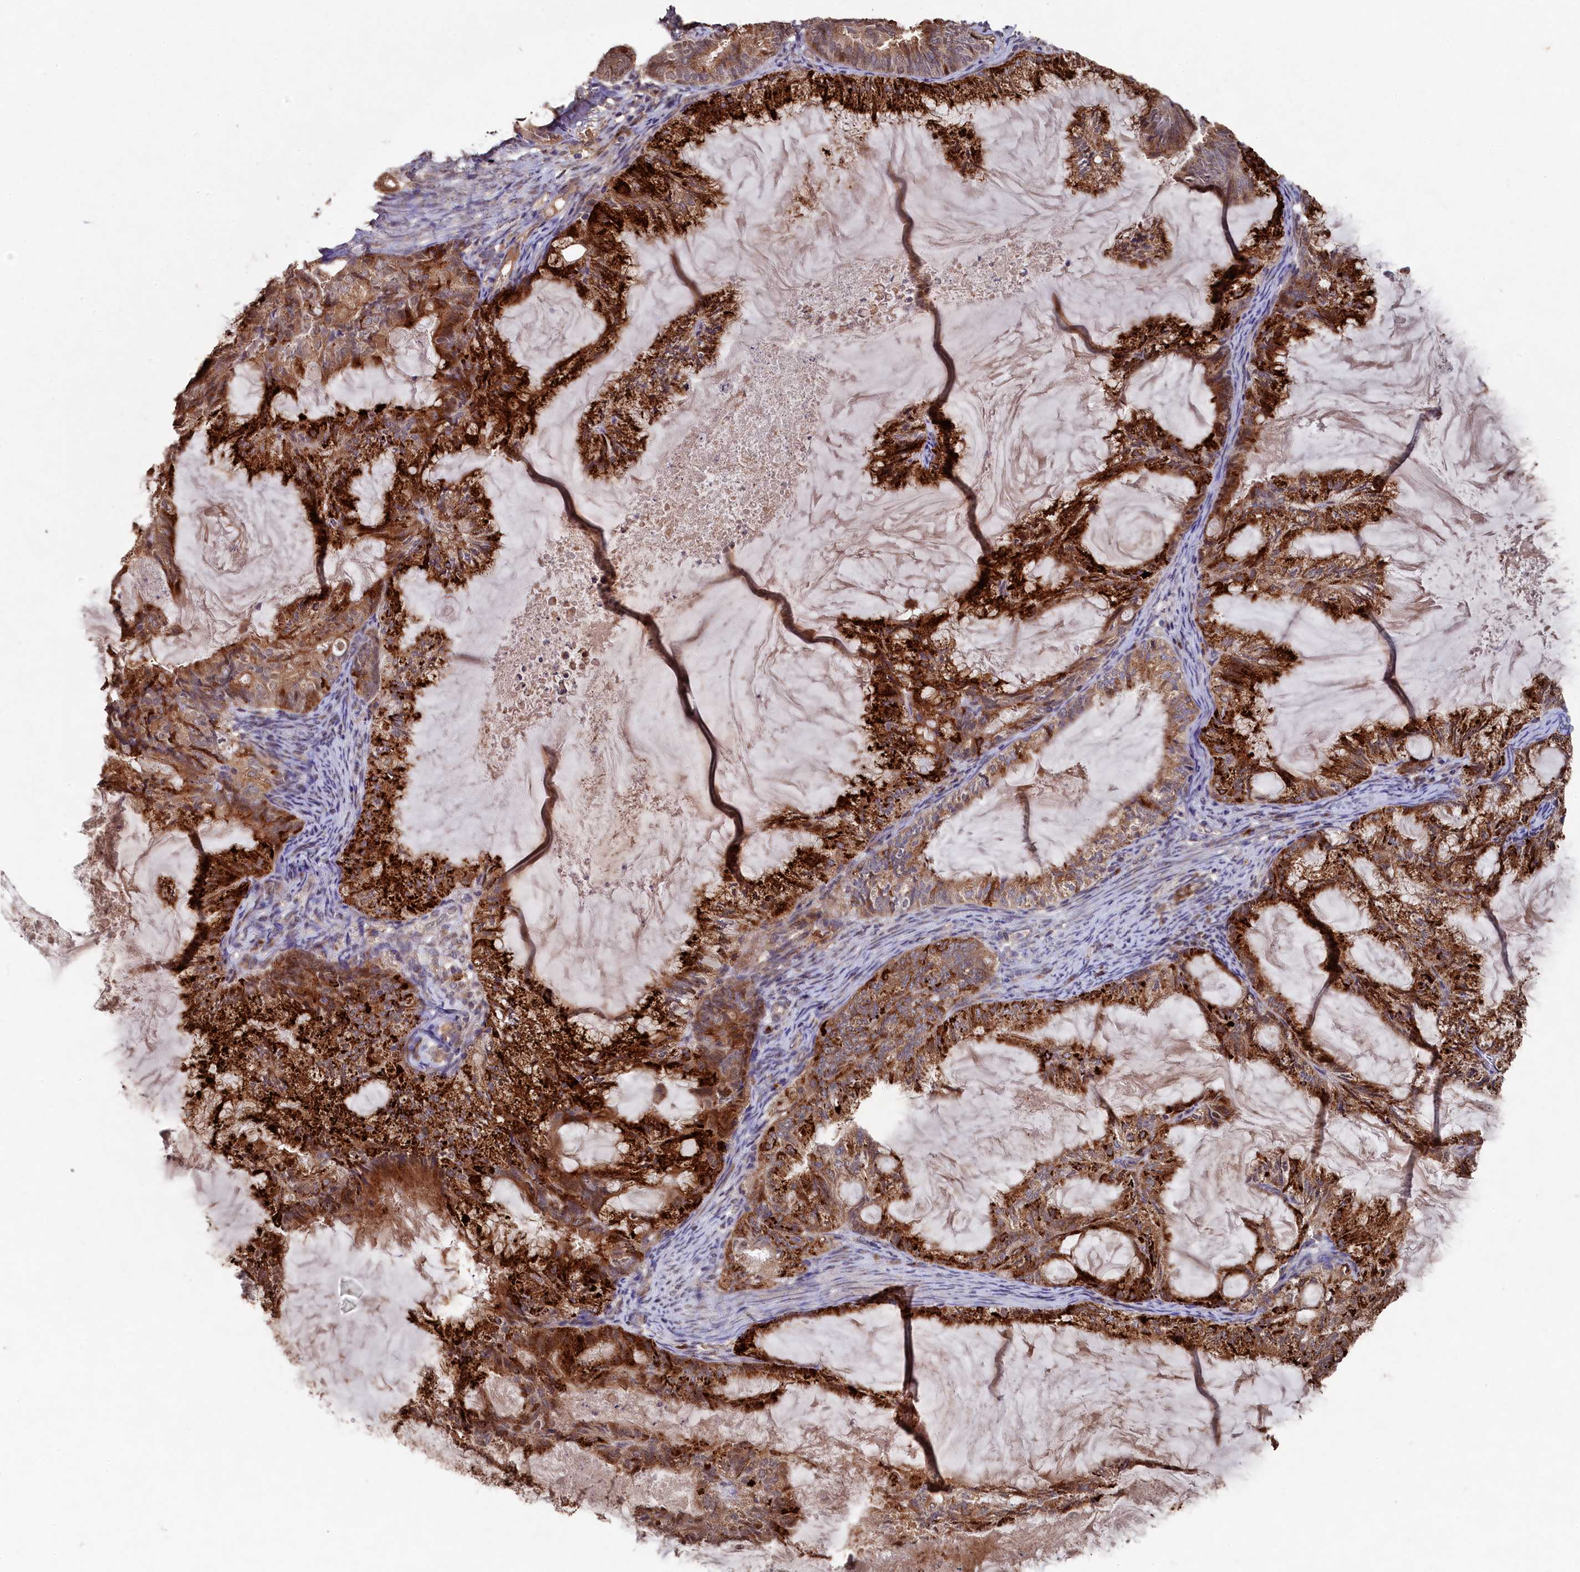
{"staining": {"intensity": "strong", "quantity": ">75%", "location": "cytoplasmic/membranous"}, "tissue": "endometrial cancer", "cell_type": "Tumor cells", "image_type": "cancer", "snomed": [{"axis": "morphology", "description": "Adenocarcinoma, NOS"}, {"axis": "topography", "description": "Endometrium"}], "caption": "The photomicrograph exhibits immunohistochemical staining of endometrial cancer (adenocarcinoma). There is strong cytoplasmic/membranous staining is identified in about >75% of tumor cells. (Brightfield microscopy of DAB IHC at high magnification).", "gene": "NAA60", "patient": {"sex": "female", "age": 86}}